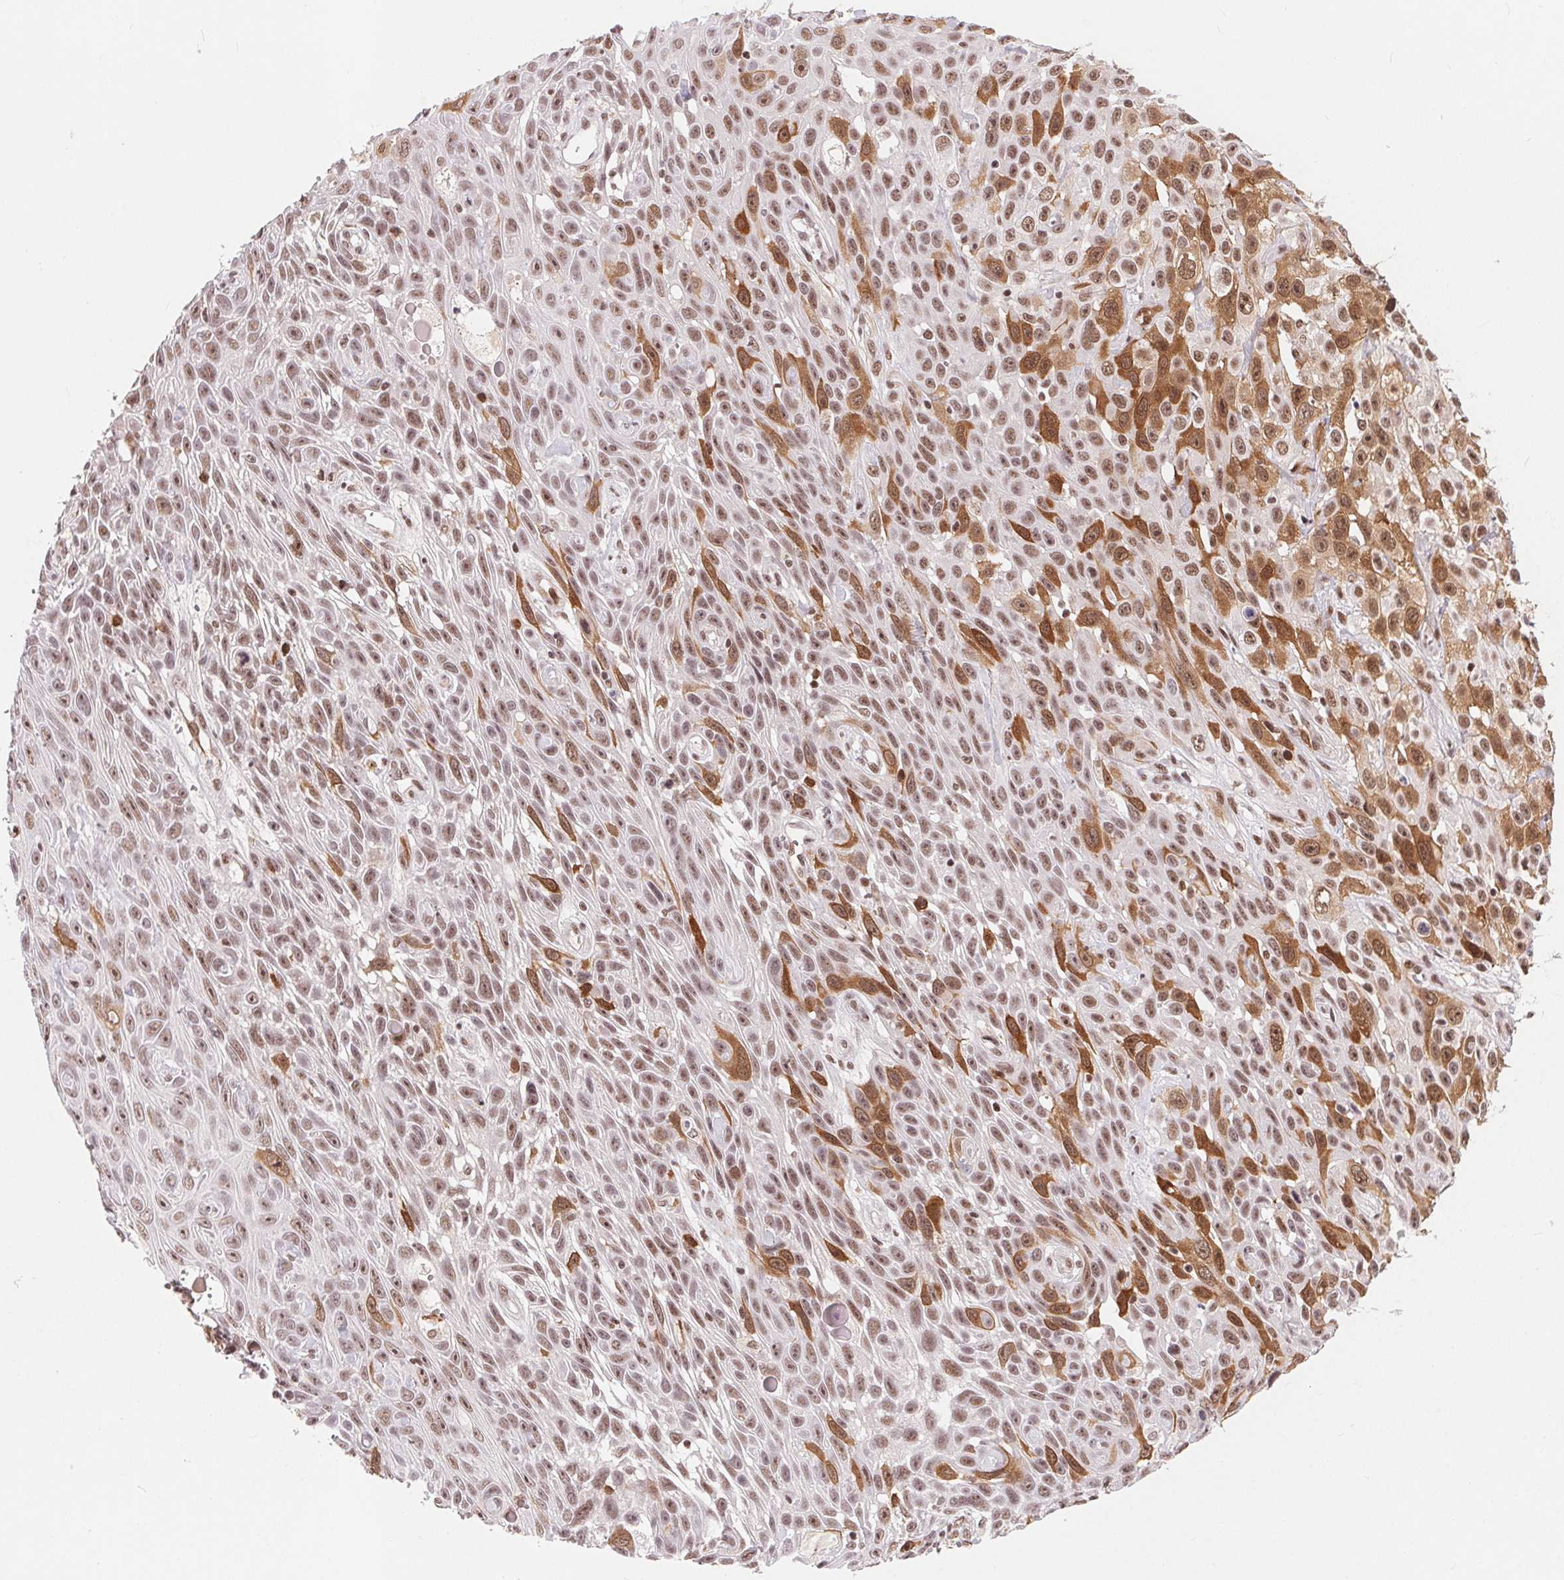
{"staining": {"intensity": "moderate", "quantity": ">75%", "location": "cytoplasmic/membranous,nuclear"}, "tissue": "skin cancer", "cell_type": "Tumor cells", "image_type": "cancer", "snomed": [{"axis": "morphology", "description": "Squamous cell carcinoma, NOS"}, {"axis": "topography", "description": "Skin"}], "caption": "Brown immunohistochemical staining in skin squamous cell carcinoma demonstrates moderate cytoplasmic/membranous and nuclear staining in approximately >75% of tumor cells.", "gene": "CD2BP2", "patient": {"sex": "male", "age": 82}}